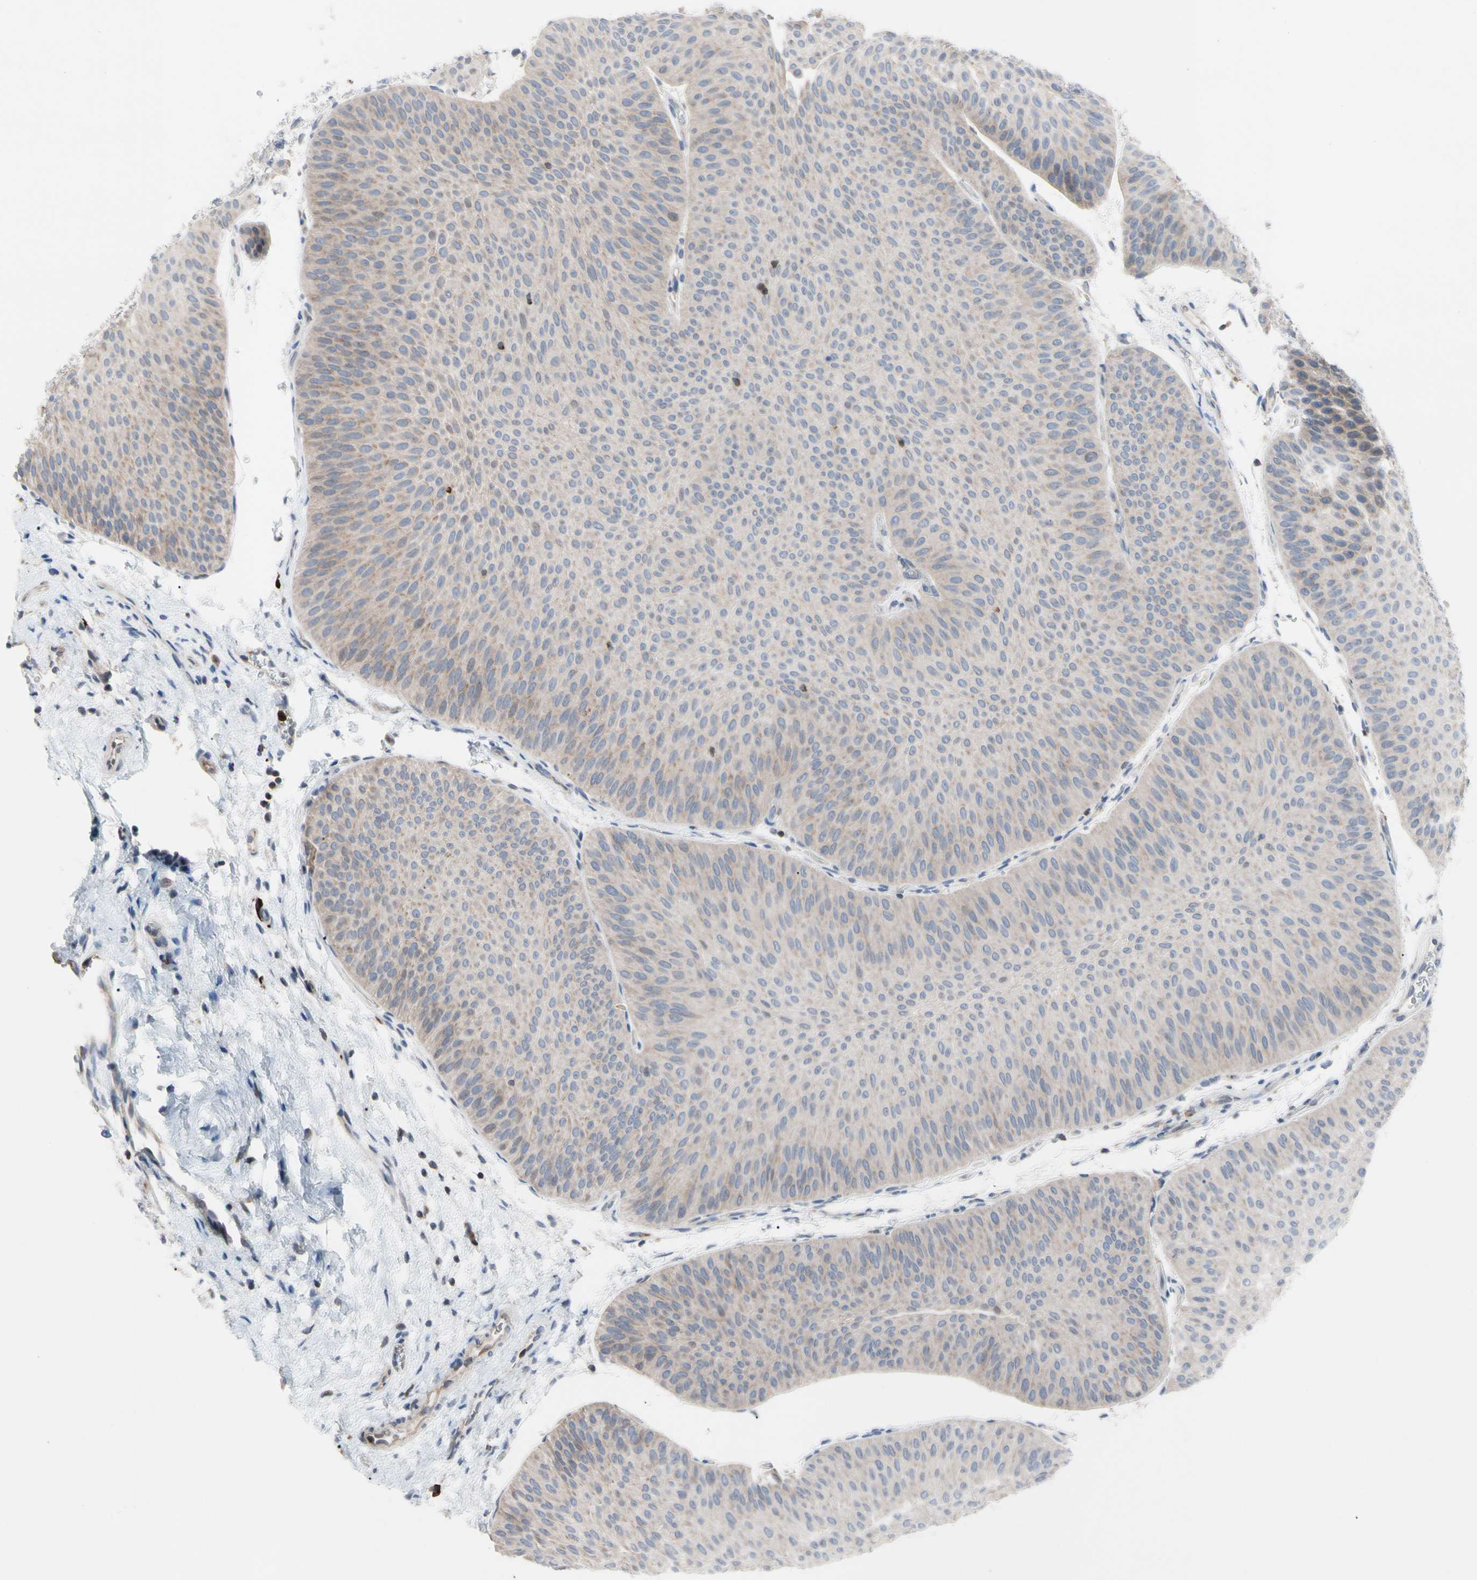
{"staining": {"intensity": "weak", "quantity": "<25%", "location": "cytoplasmic/membranous"}, "tissue": "urothelial cancer", "cell_type": "Tumor cells", "image_type": "cancer", "snomed": [{"axis": "morphology", "description": "Urothelial carcinoma, Low grade"}, {"axis": "topography", "description": "Urinary bladder"}], "caption": "Tumor cells show no significant protein staining in urothelial cancer.", "gene": "MCL1", "patient": {"sex": "female", "age": 60}}